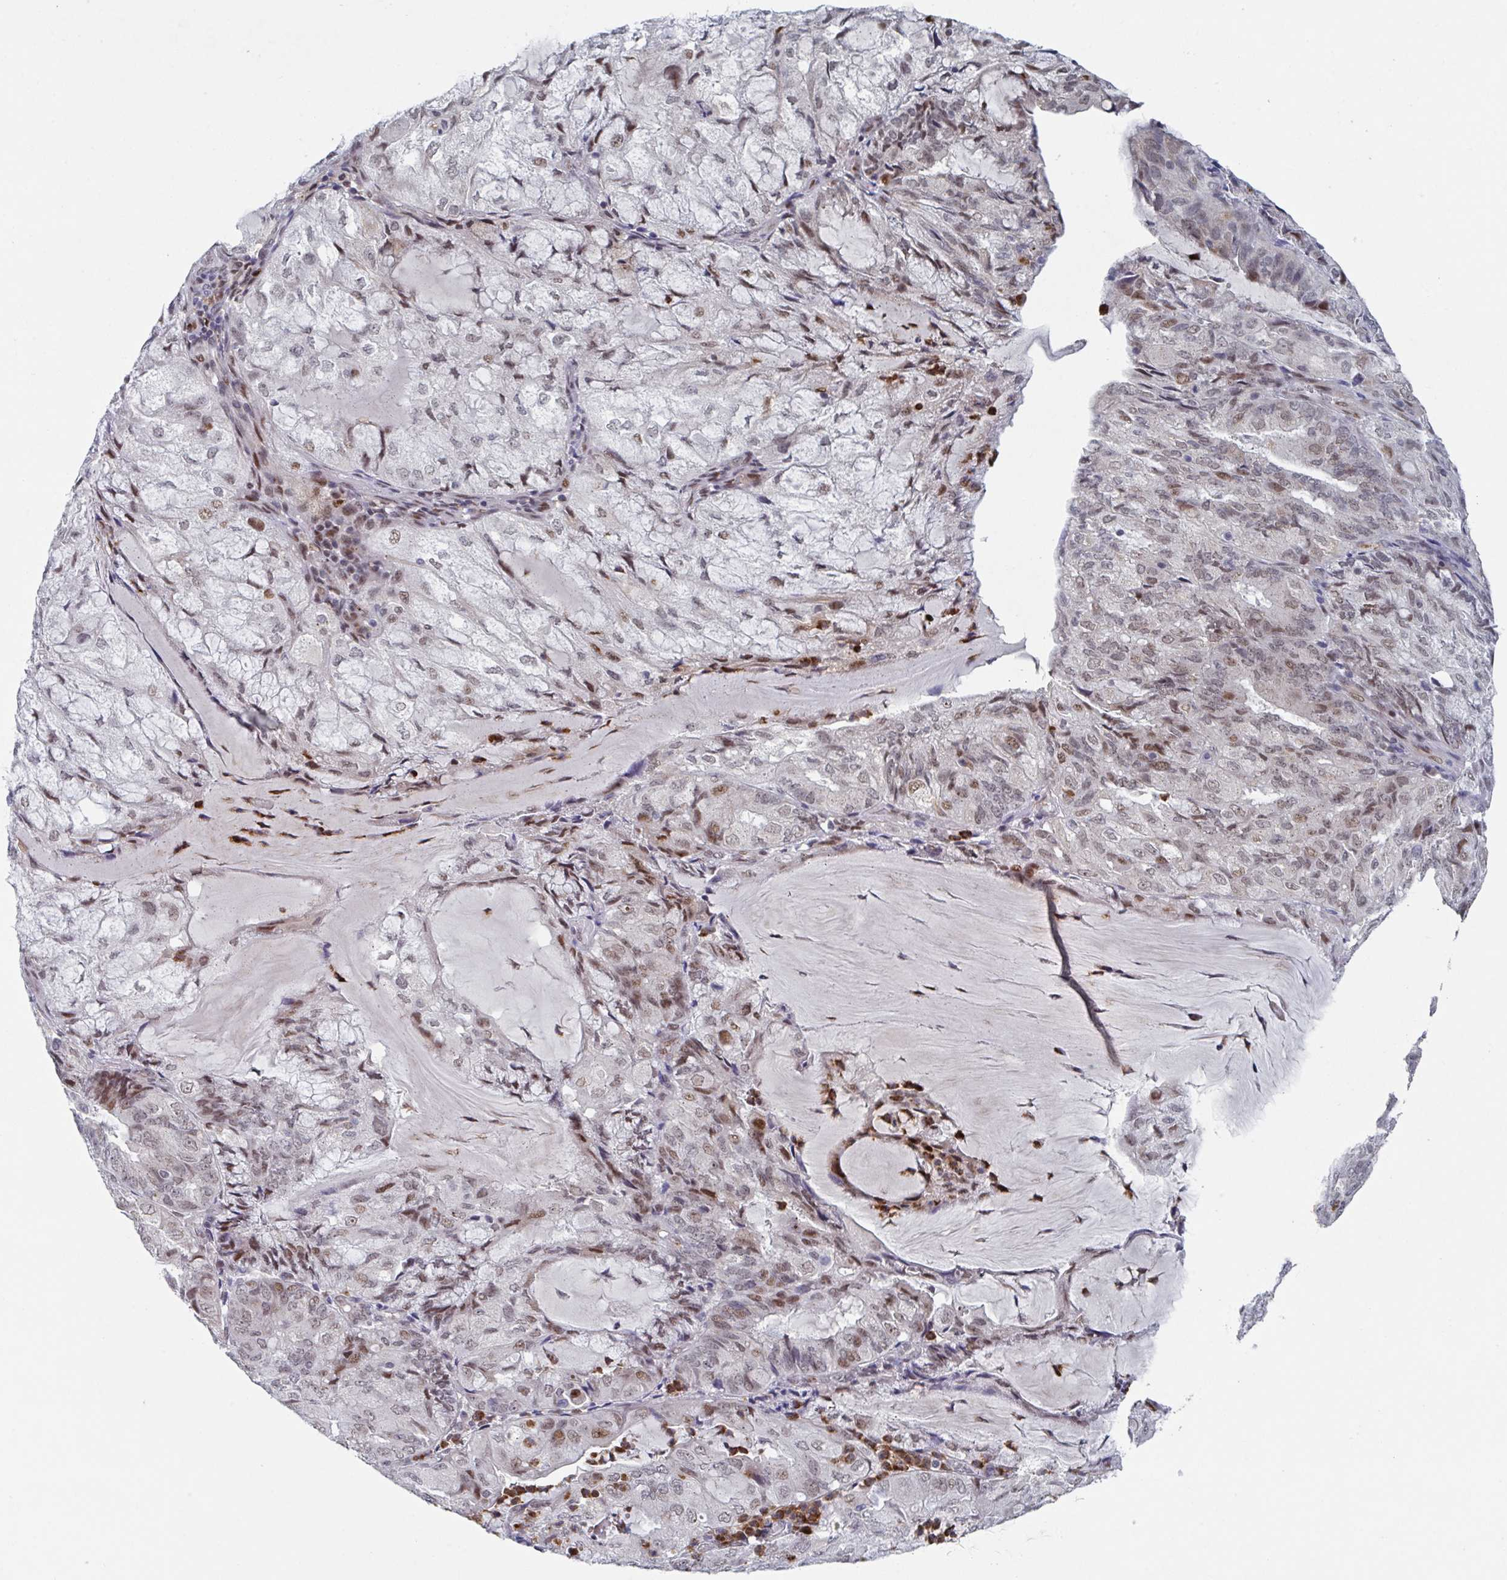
{"staining": {"intensity": "moderate", "quantity": "25%-75%", "location": "nuclear"}, "tissue": "endometrial cancer", "cell_type": "Tumor cells", "image_type": "cancer", "snomed": [{"axis": "morphology", "description": "Adenocarcinoma, NOS"}, {"axis": "topography", "description": "Endometrium"}], "caption": "High-power microscopy captured an IHC micrograph of endometrial cancer (adenocarcinoma), revealing moderate nuclear expression in approximately 25%-75% of tumor cells.", "gene": "RNF212", "patient": {"sex": "female", "age": 81}}